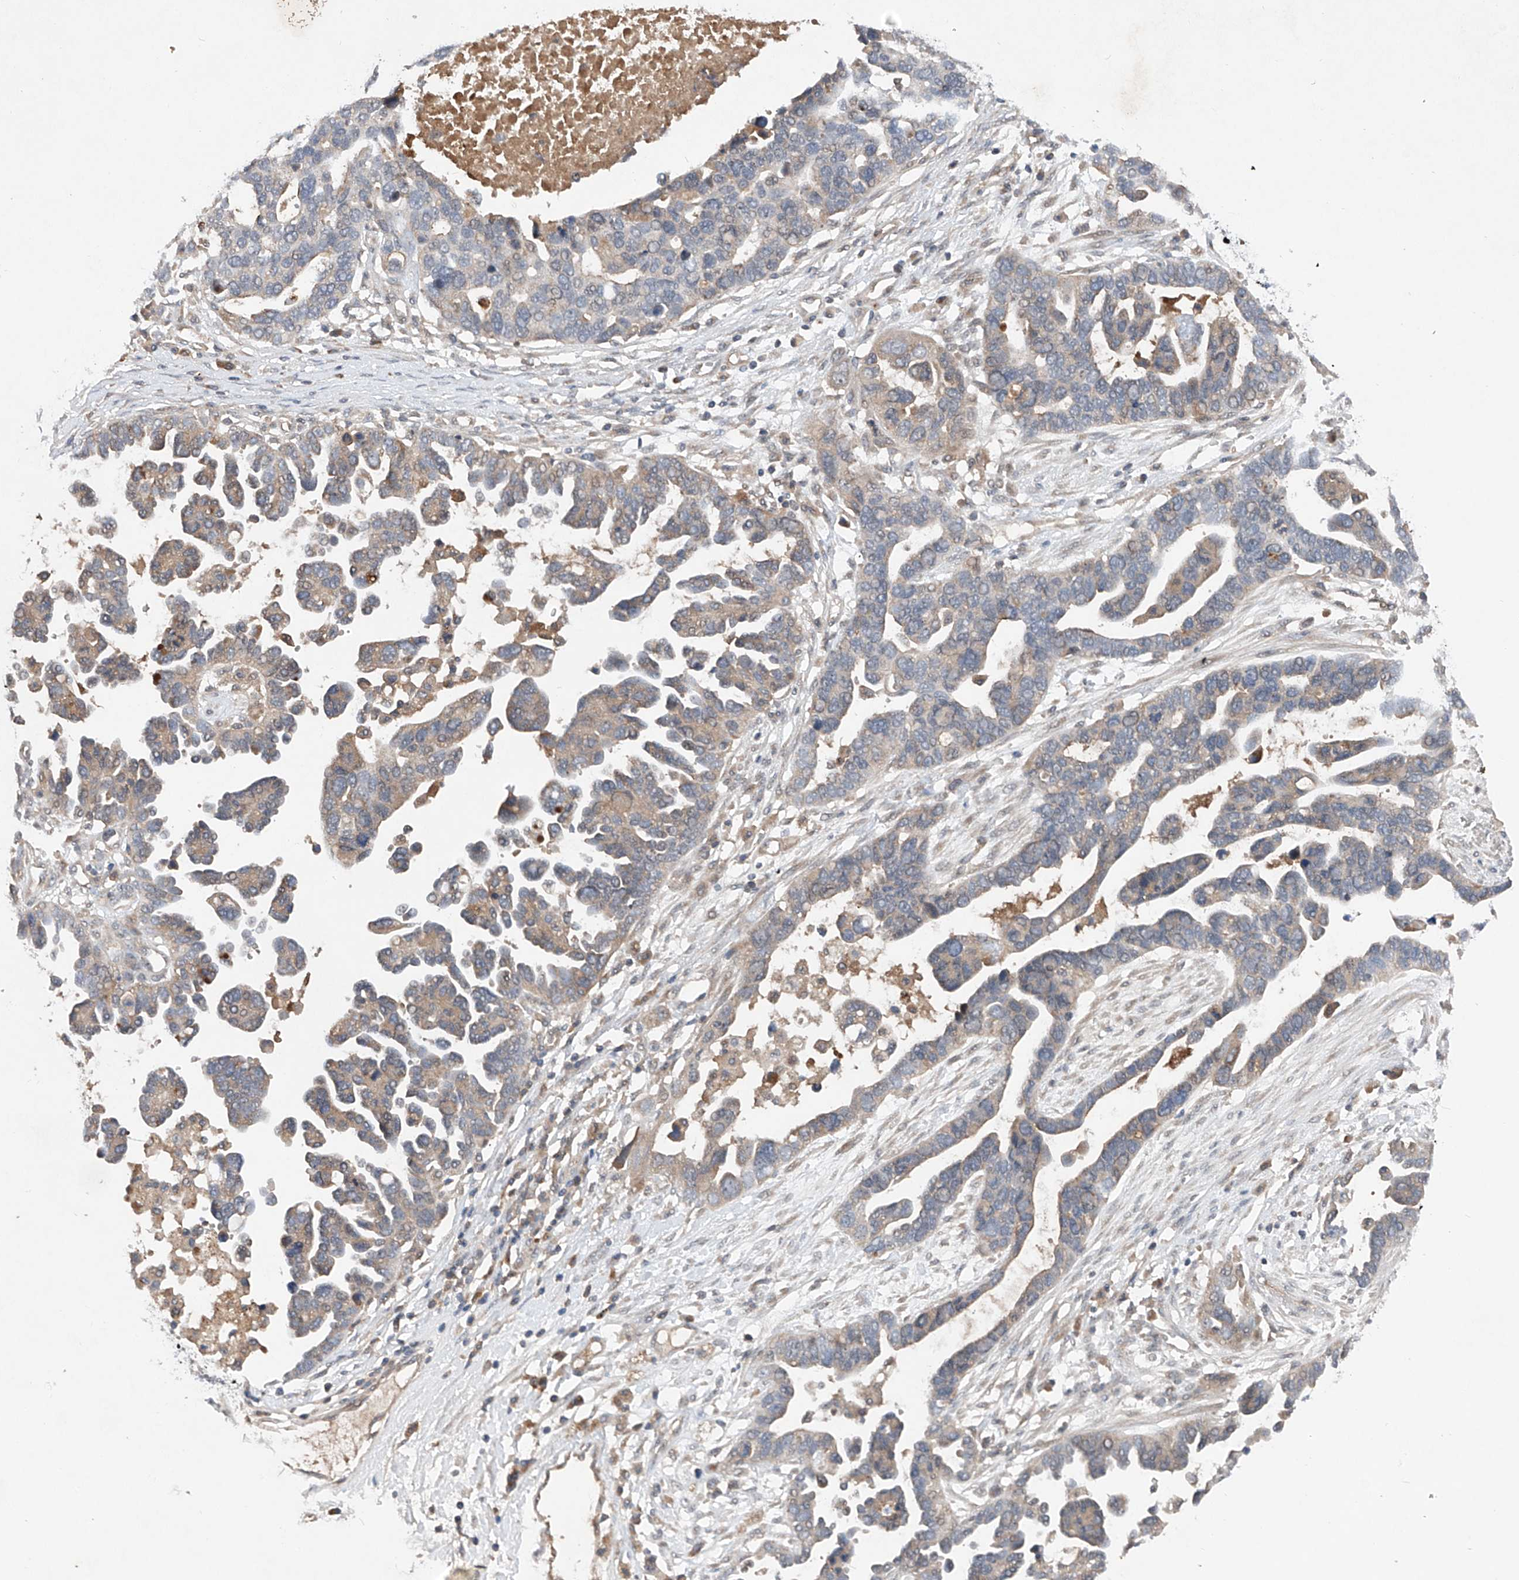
{"staining": {"intensity": "negative", "quantity": "none", "location": "none"}, "tissue": "ovarian cancer", "cell_type": "Tumor cells", "image_type": "cancer", "snomed": [{"axis": "morphology", "description": "Cystadenocarcinoma, serous, NOS"}, {"axis": "topography", "description": "Ovary"}], "caption": "Tumor cells are negative for brown protein staining in ovarian cancer (serous cystadenocarcinoma).", "gene": "FAM135A", "patient": {"sex": "female", "age": 54}}